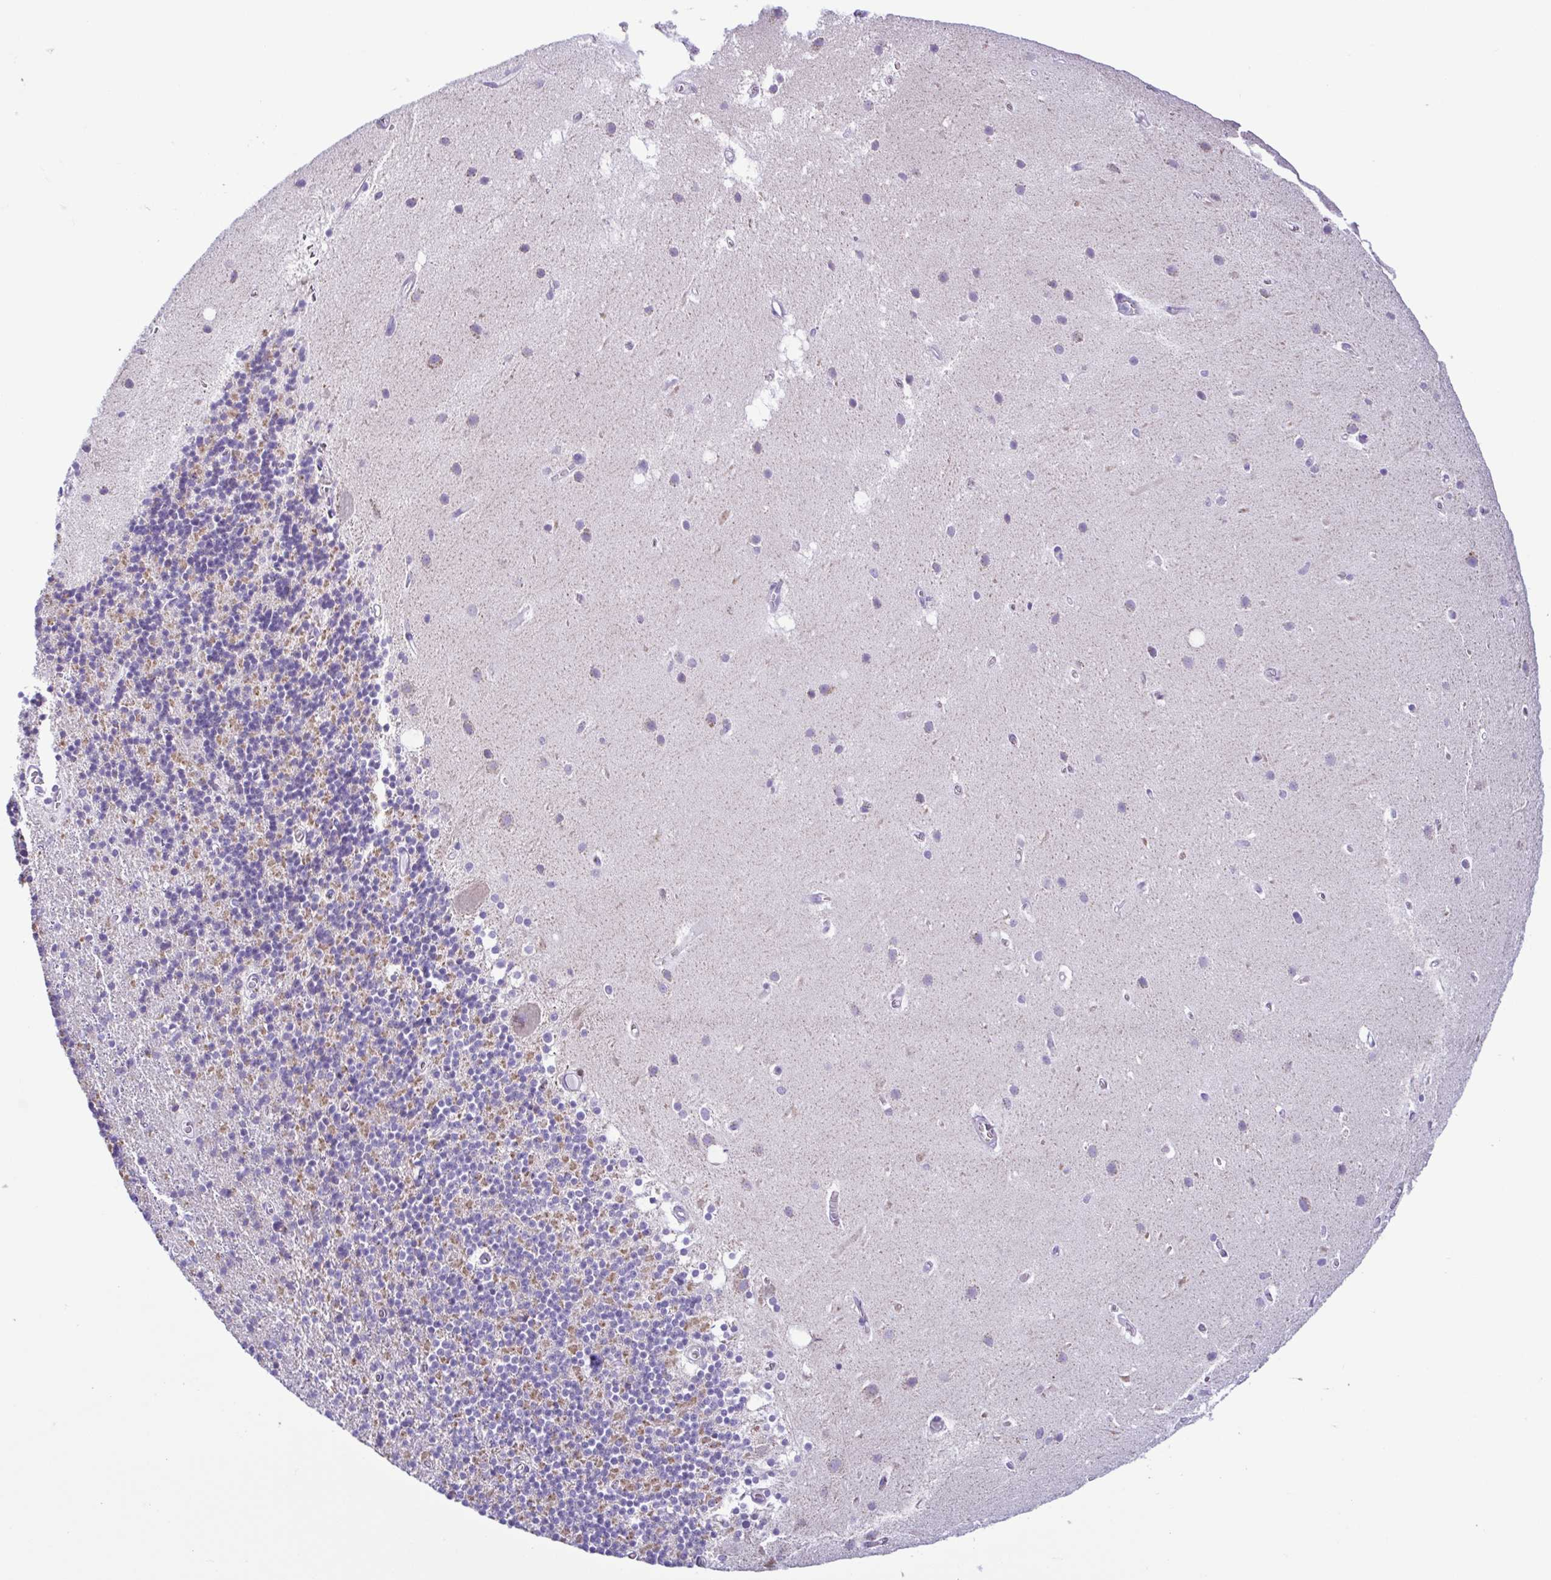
{"staining": {"intensity": "moderate", "quantity": "<25%", "location": "cytoplasmic/membranous"}, "tissue": "cerebellum", "cell_type": "Cells in granular layer", "image_type": "normal", "snomed": [{"axis": "morphology", "description": "Normal tissue, NOS"}, {"axis": "topography", "description": "Cerebellum"}], "caption": "Cerebellum was stained to show a protein in brown. There is low levels of moderate cytoplasmic/membranous staining in approximately <25% of cells in granular layer.", "gene": "ACTRT3", "patient": {"sex": "male", "age": 70}}